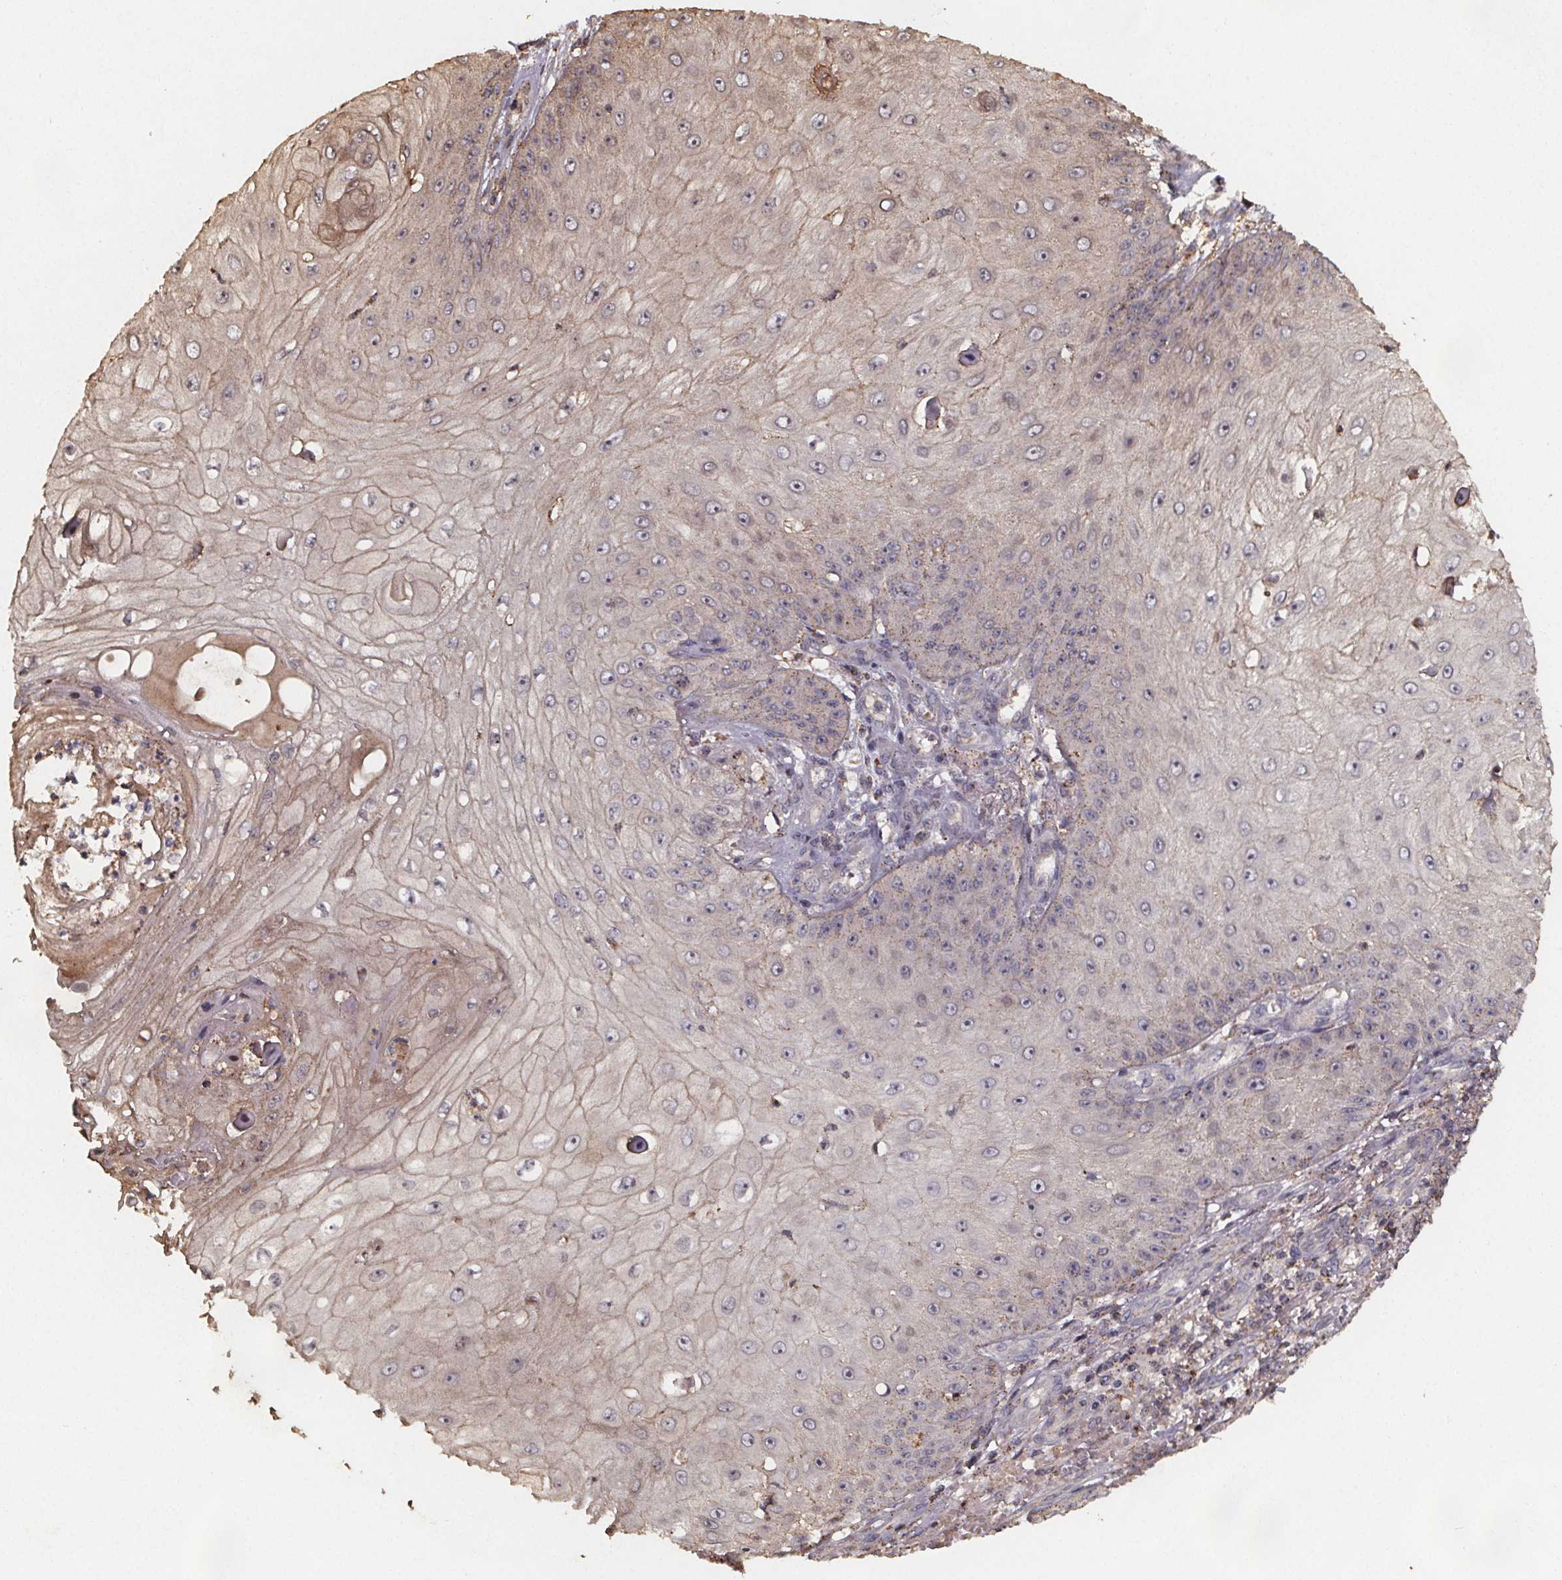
{"staining": {"intensity": "weak", "quantity": "<25%", "location": "cytoplasmic/membranous"}, "tissue": "skin cancer", "cell_type": "Tumor cells", "image_type": "cancer", "snomed": [{"axis": "morphology", "description": "Squamous cell carcinoma, NOS"}, {"axis": "topography", "description": "Skin"}], "caption": "This is an IHC micrograph of human skin cancer (squamous cell carcinoma). There is no expression in tumor cells.", "gene": "ZNF879", "patient": {"sex": "male", "age": 70}}